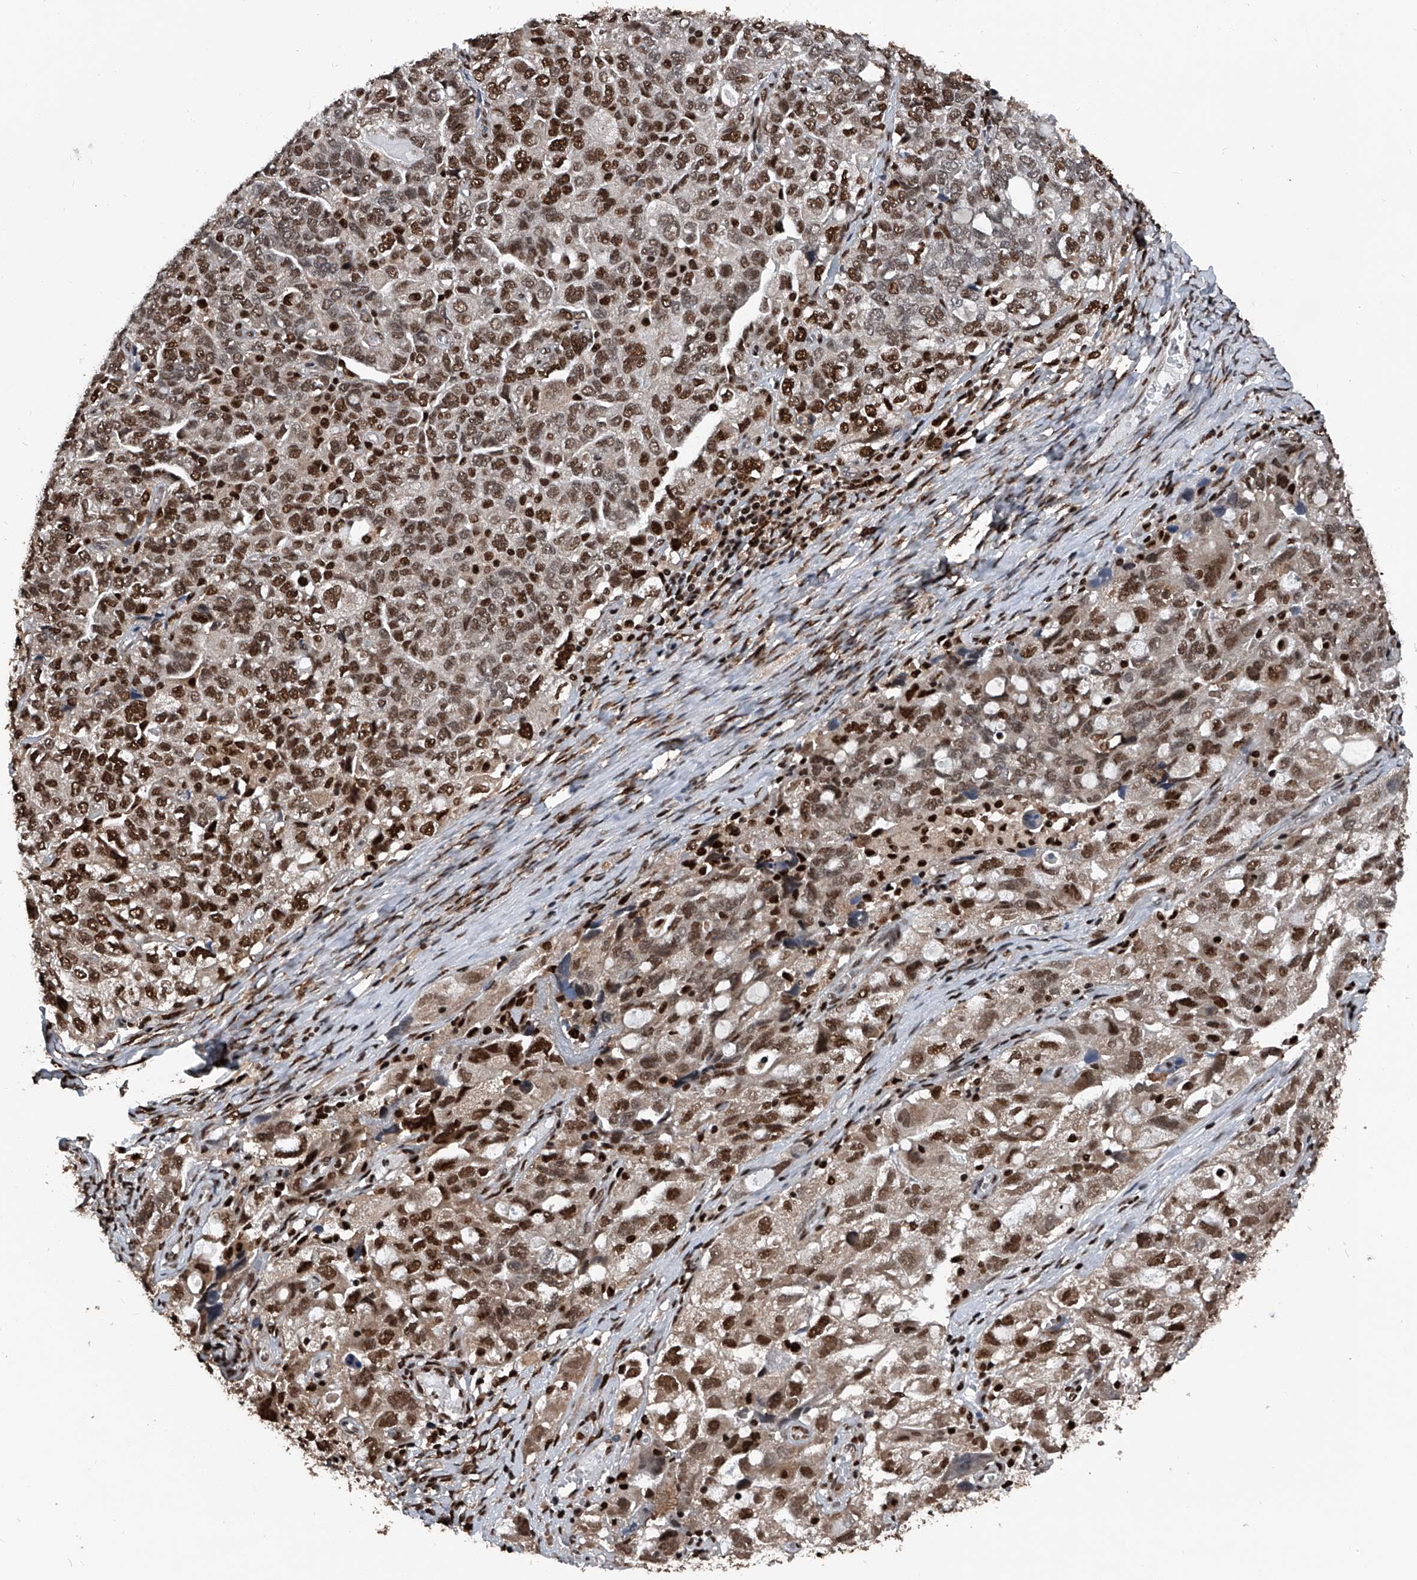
{"staining": {"intensity": "moderate", "quantity": ">75%", "location": "nuclear"}, "tissue": "ovarian cancer", "cell_type": "Tumor cells", "image_type": "cancer", "snomed": [{"axis": "morphology", "description": "Carcinoma, NOS"}, {"axis": "morphology", "description": "Cystadenocarcinoma, serous, NOS"}, {"axis": "topography", "description": "Ovary"}], "caption": "Serous cystadenocarcinoma (ovarian) was stained to show a protein in brown. There is medium levels of moderate nuclear positivity in approximately >75% of tumor cells. (Stains: DAB in brown, nuclei in blue, Microscopy: brightfield microscopy at high magnification).", "gene": "FKBP5", "patient": {"sex": "female", "age": 69}}